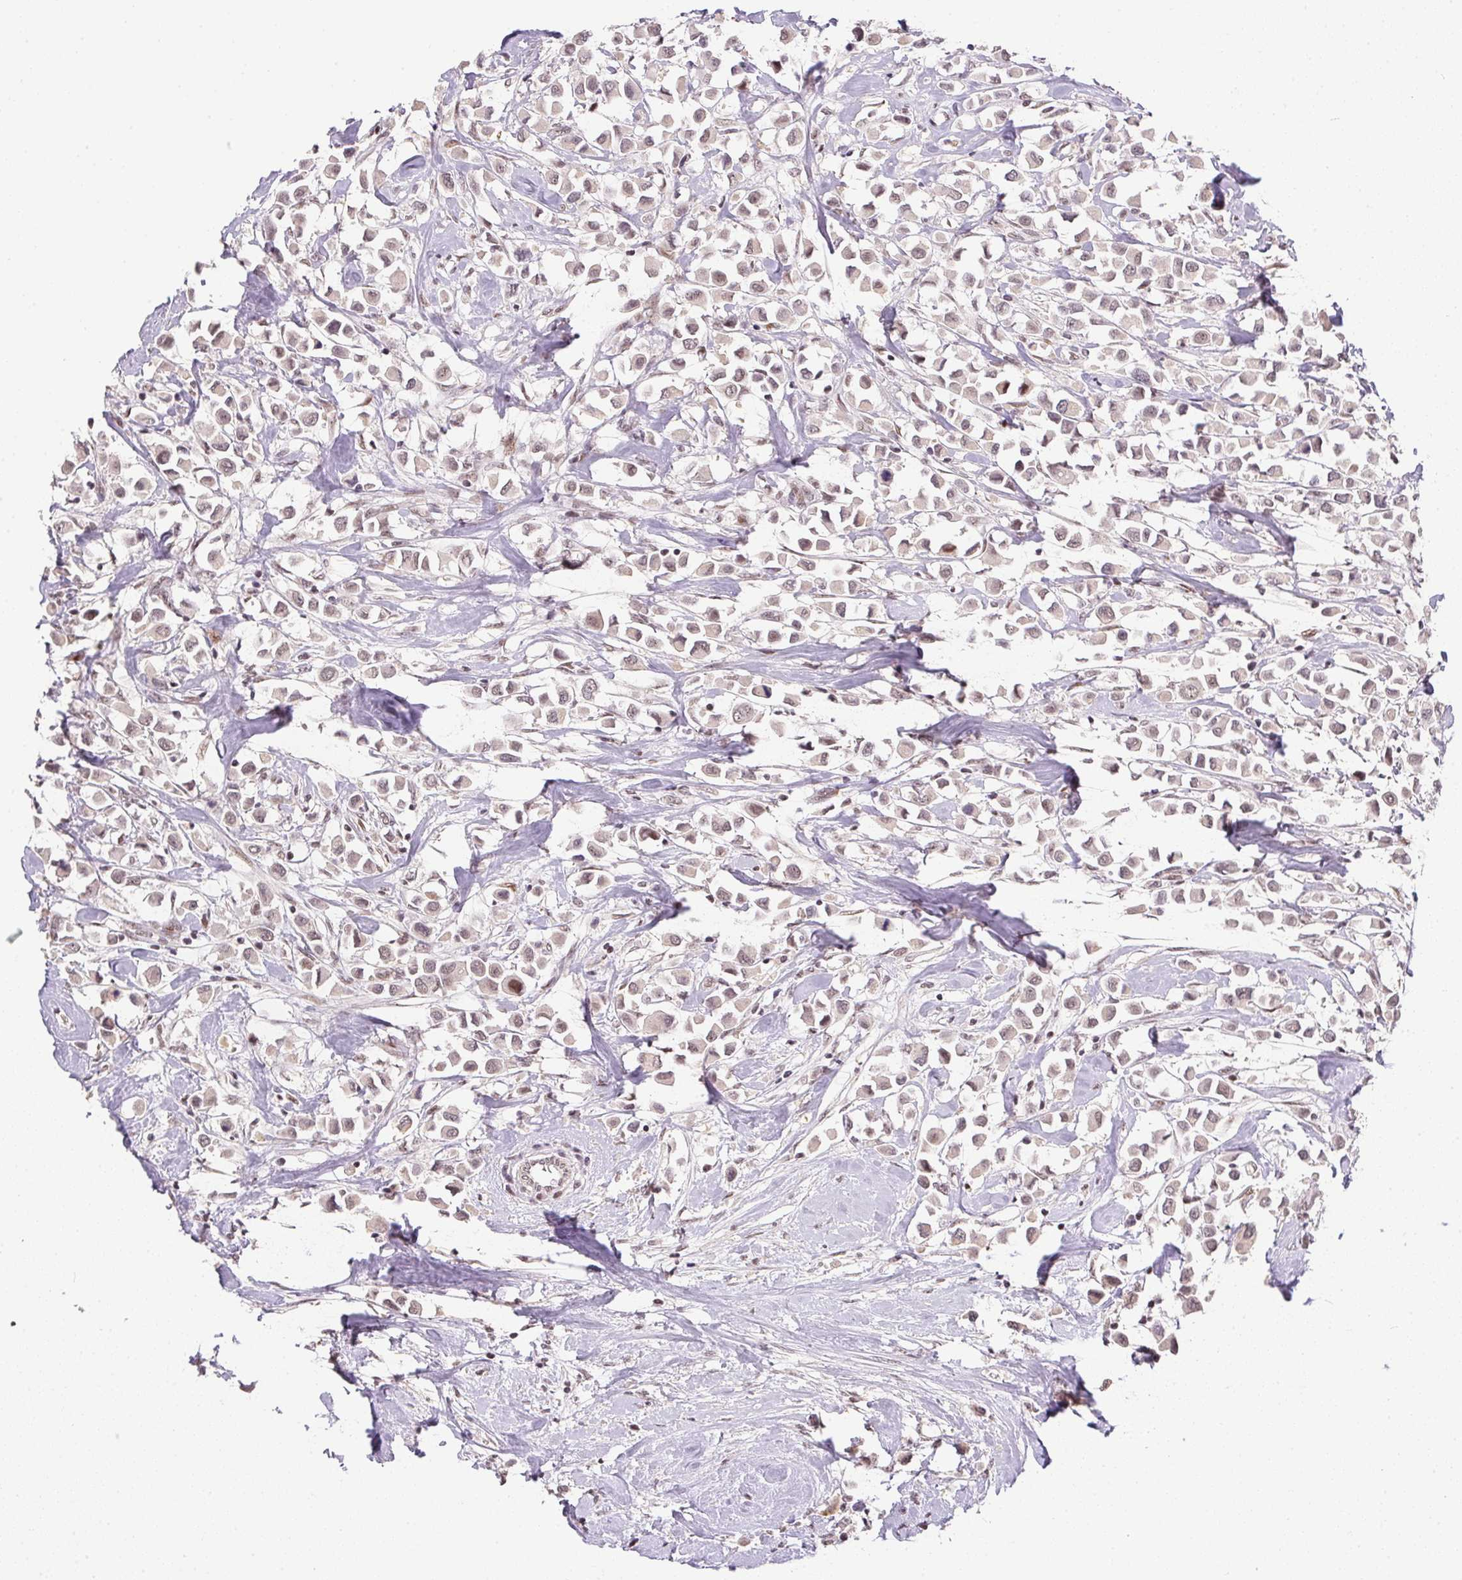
{"staining": {"intensity": "weak", "quantity": "25%-75%", "location": "cytoplasmic/membranous,nuclear"}, "tissue": "breast cancer", "cell_type": "Tumor cells", "image_type": "cancer", "snomed": [{"axis": "morphology", "description": "Duct carcinoma"}, {"axis": "topography", "description": "Breast"}], "caption": "Protein expression analysis of human breast cancer reveals weak cytoplasmic/membranous and nuclear expression in about 25%-75% of tumor cells. (IHC, brightfield microscopy, high magnification).", "gene": "KDM4D", "patient": {"sex": "female", "age": 61}}